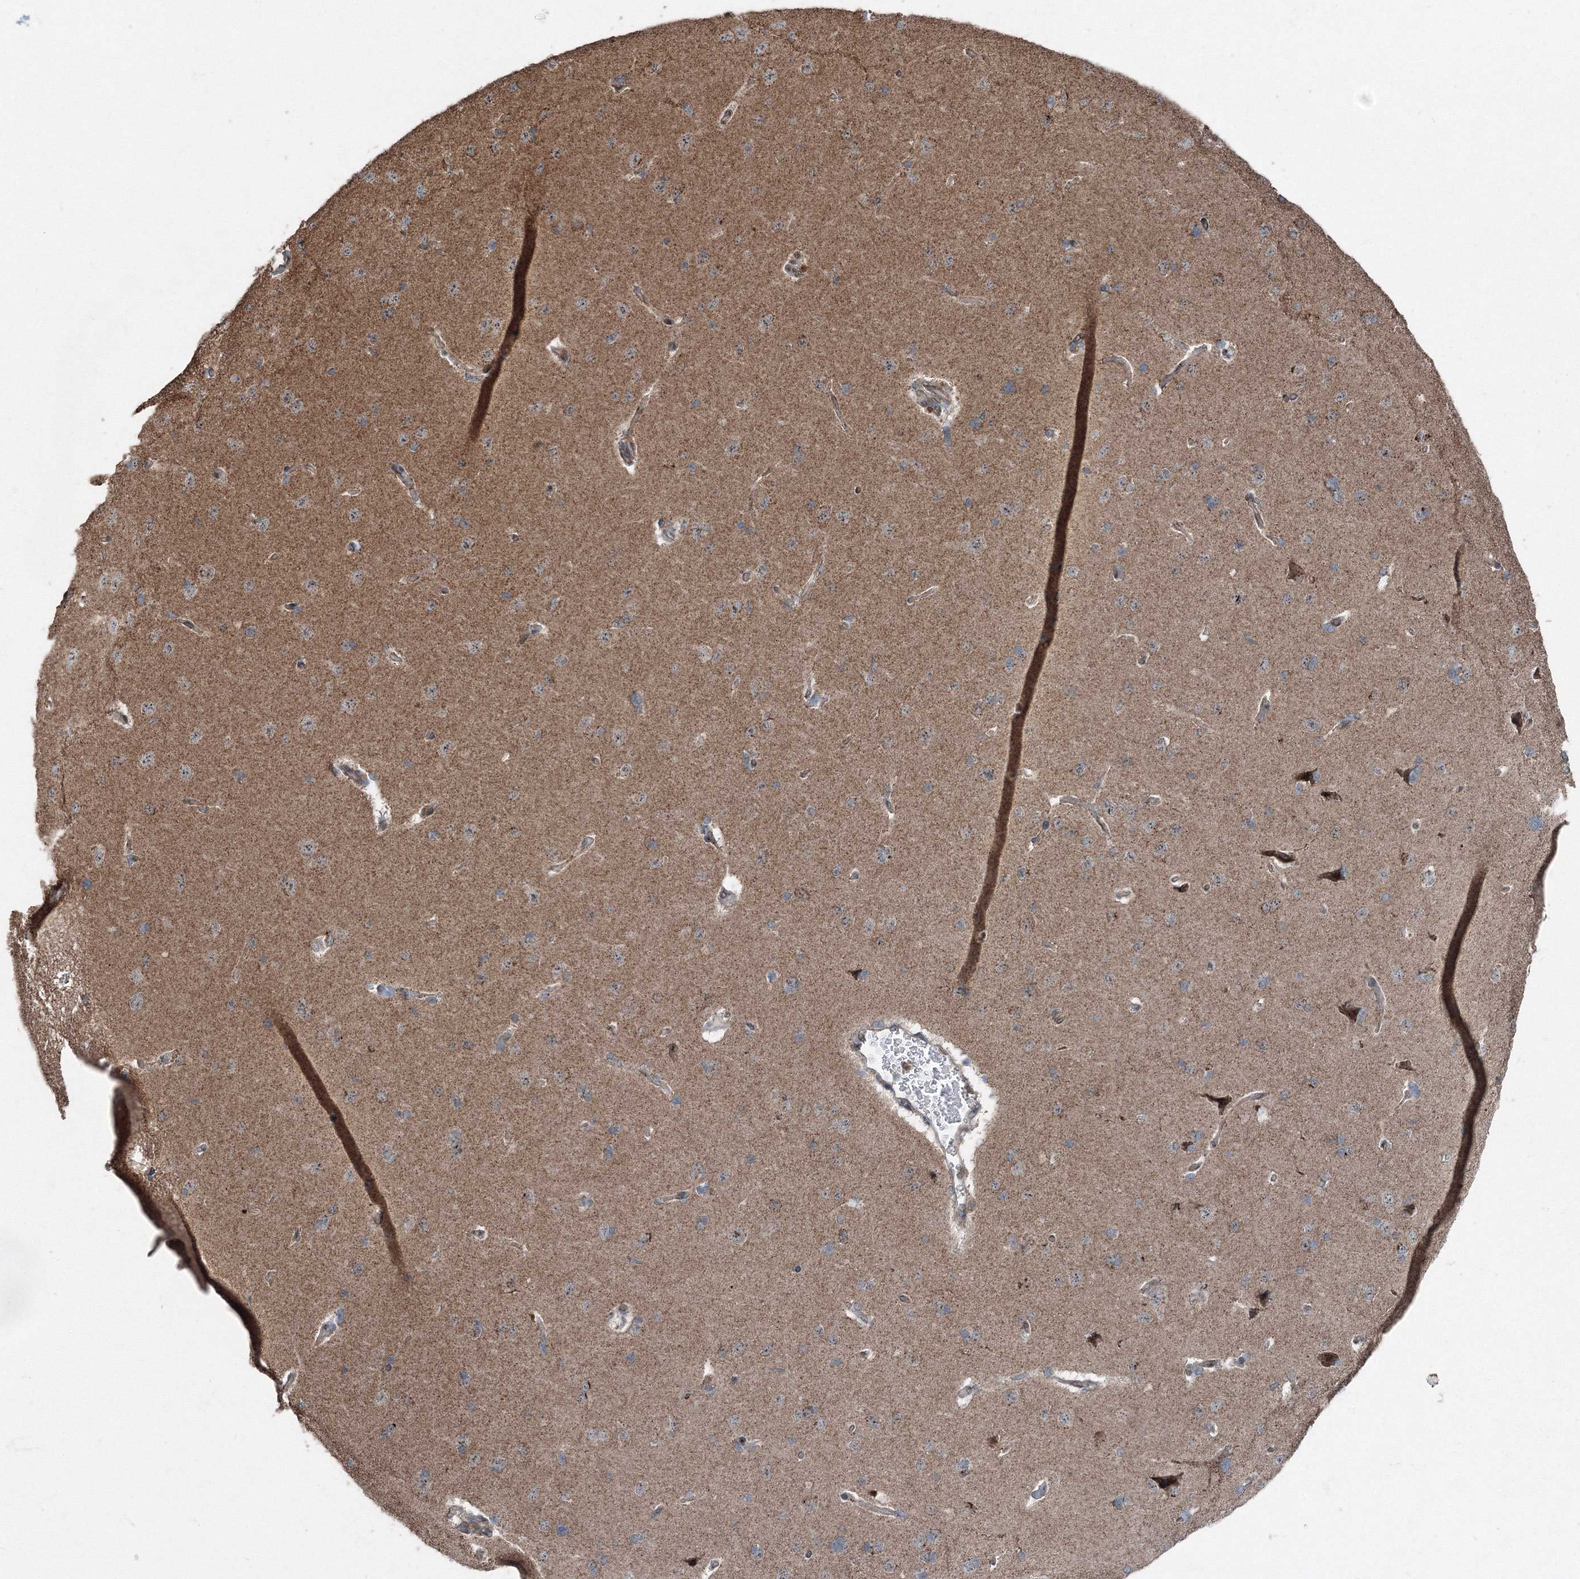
{"staining": {"intensity": "weak", "quantity": ">75%", "location": "cytoplasmic/membranous"}, "tissue": "cerebral cortex", "cell_type": "Endothelial cells", "image_type": "normal", "snomed": [{"axis": "morphology", "description": "Normal tissue, NOS"}, {"axis": "topography", "description": "Cerebral cortex"}], "caption": "A high-resolution histopathology image shows immunohistochemistry staining of normal cerebral cortex, which shows weak cytoplasmic/membranous expression in approximately >75% of endothelial cells. The staining is performed using DAB brown chromogen to label protein expression. The nuclei are counter-stained blue using hematoxylin.", "gene": "AASDH", "patient": {"sex": "male", "age": 62}}